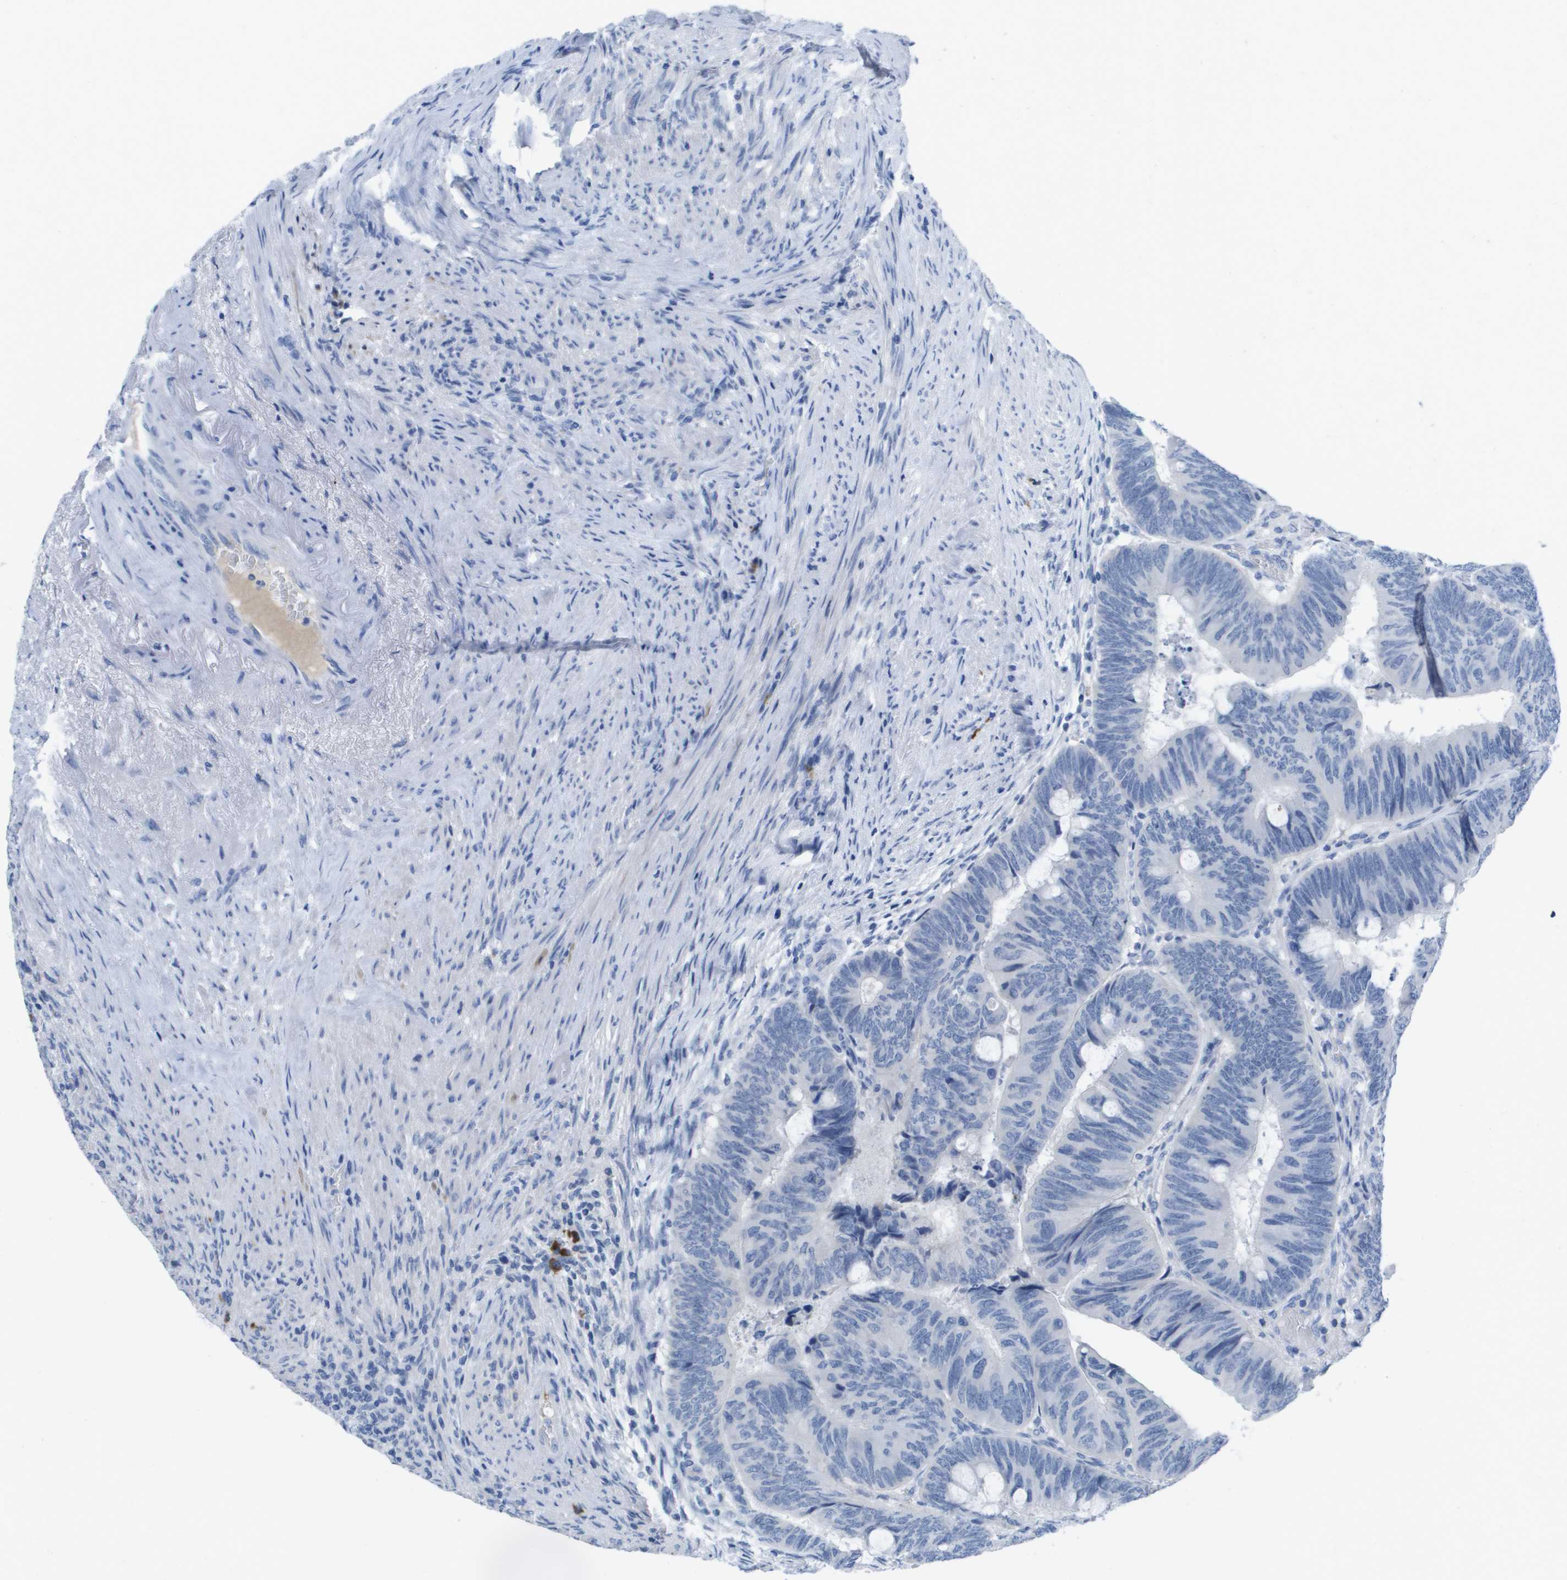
{"staining": {"intensity": "negative", "quantity": "none", "location": "none"}, "tissue": "colorectal cancer", "cell_type": "Tumor cells", "image_type": "cancer", "snomed": [{"axis": "morphology", "description": "Normal tissue, NOS"}, {"axis": "morphology", "description": "Adenocarcinoma, NOS"}, {"axis": "topography", "description": "Rectum"}], "caption": "DAB (3,3'-diaminobenzidine) immunohistochemical staining of colorectal adenocarcinoma demonstrates no significant expression in tumor cells. The staining is performed using DAB brown chromogen with nuclei counter-stained in using hematoxylin.", "gene": "GPR18", "patient": {"sex": "male", "age": 92}}